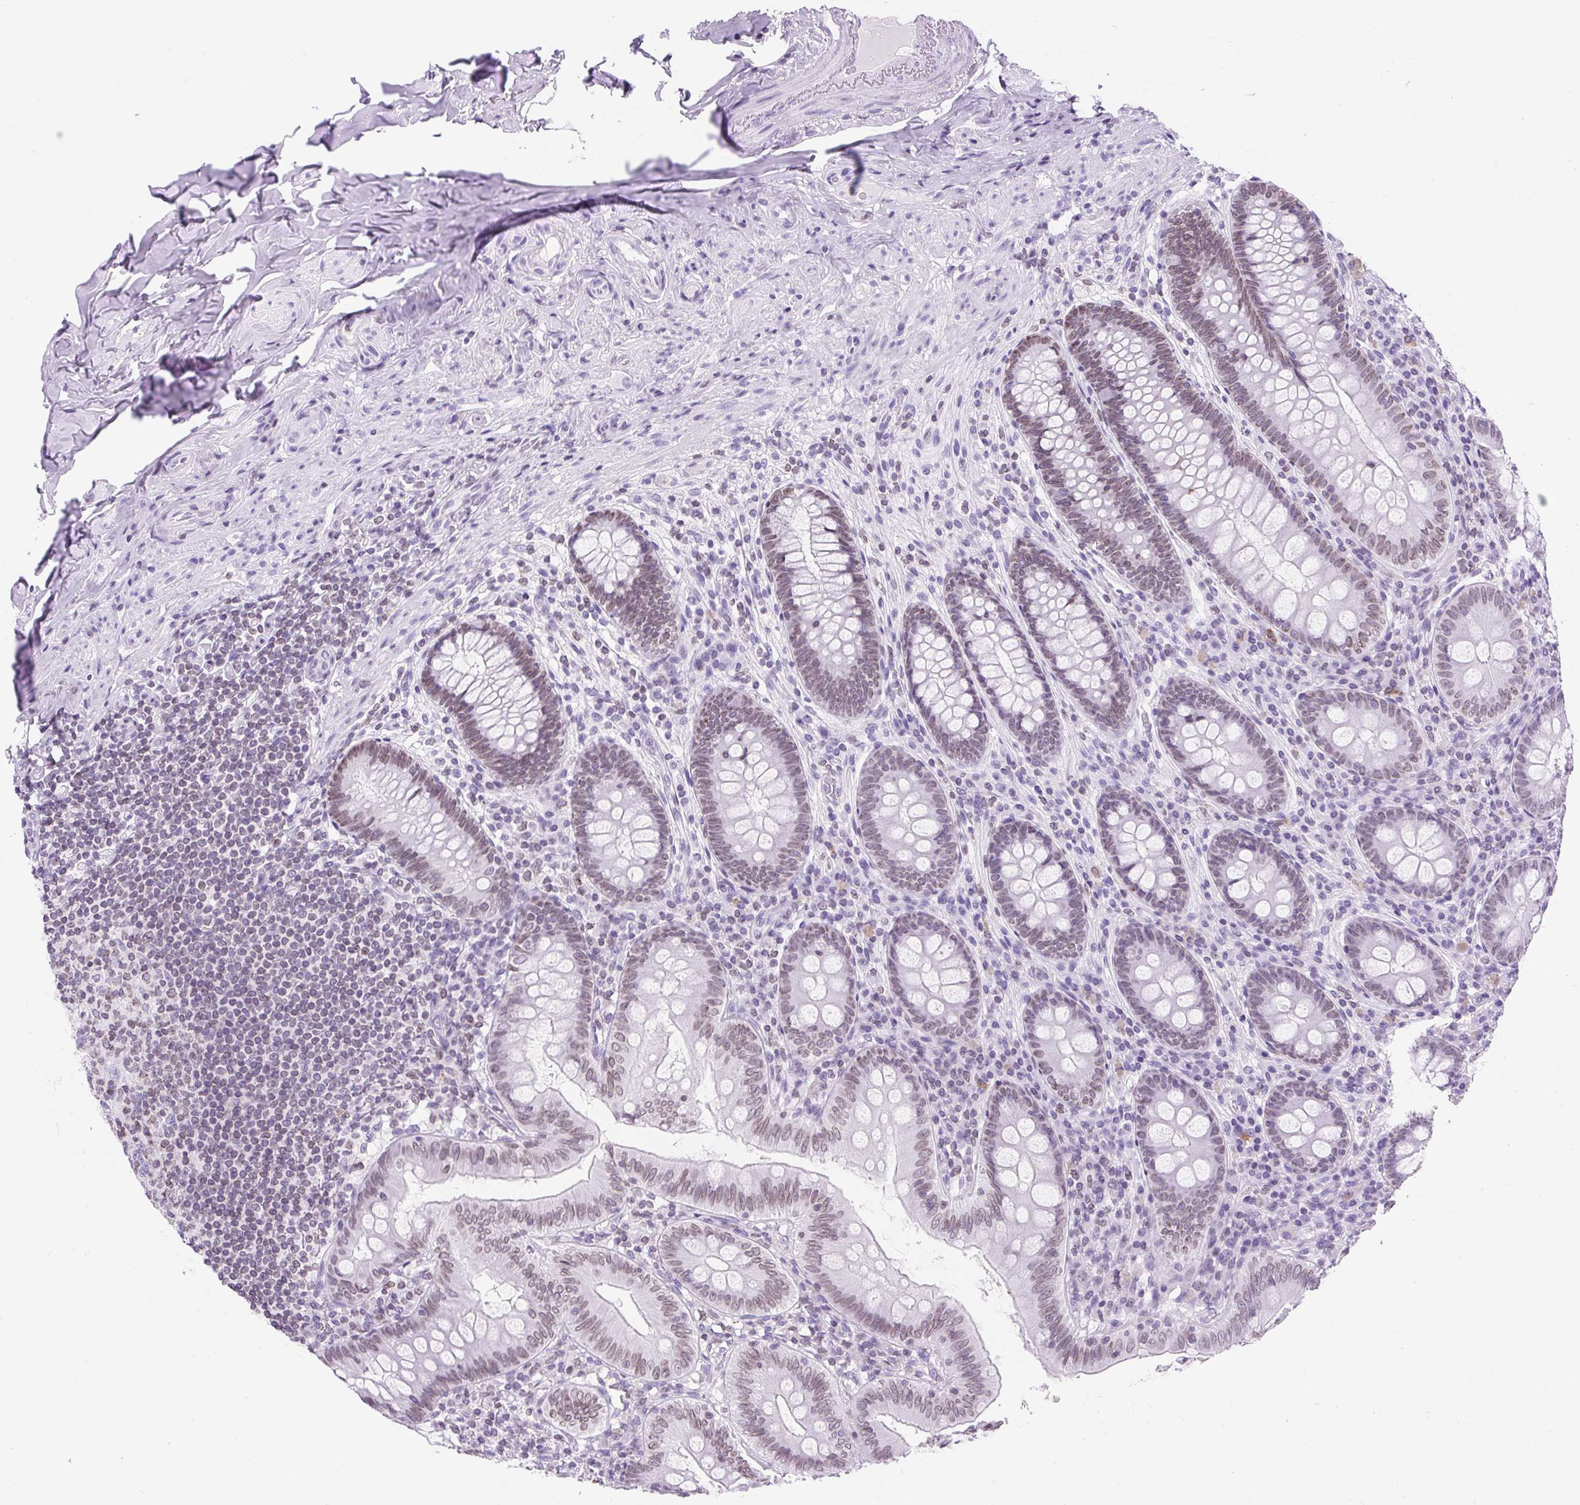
{"staining": {"intensity": "moderate", "quantity": "25%-75%", "location": "cytoplasmic/membranous,nuclear"}, "tissue": "appendix", "cell_type": "Glandular cells", "image_type": "normal", "snomed": [{"axis": "morphology", "description": "Normal tissue, NOS"}, {"axis": "topography", "description": "Appendix"}], "caption": "Brown immunohistochemical staining in unremarkable human appendix displays moderate cytoplasmic/membranous,nuclear staining in about 25%-75% of glandular cells.", "gene": "VPREB1", "patient": {"sex": "male", "age": 71}}